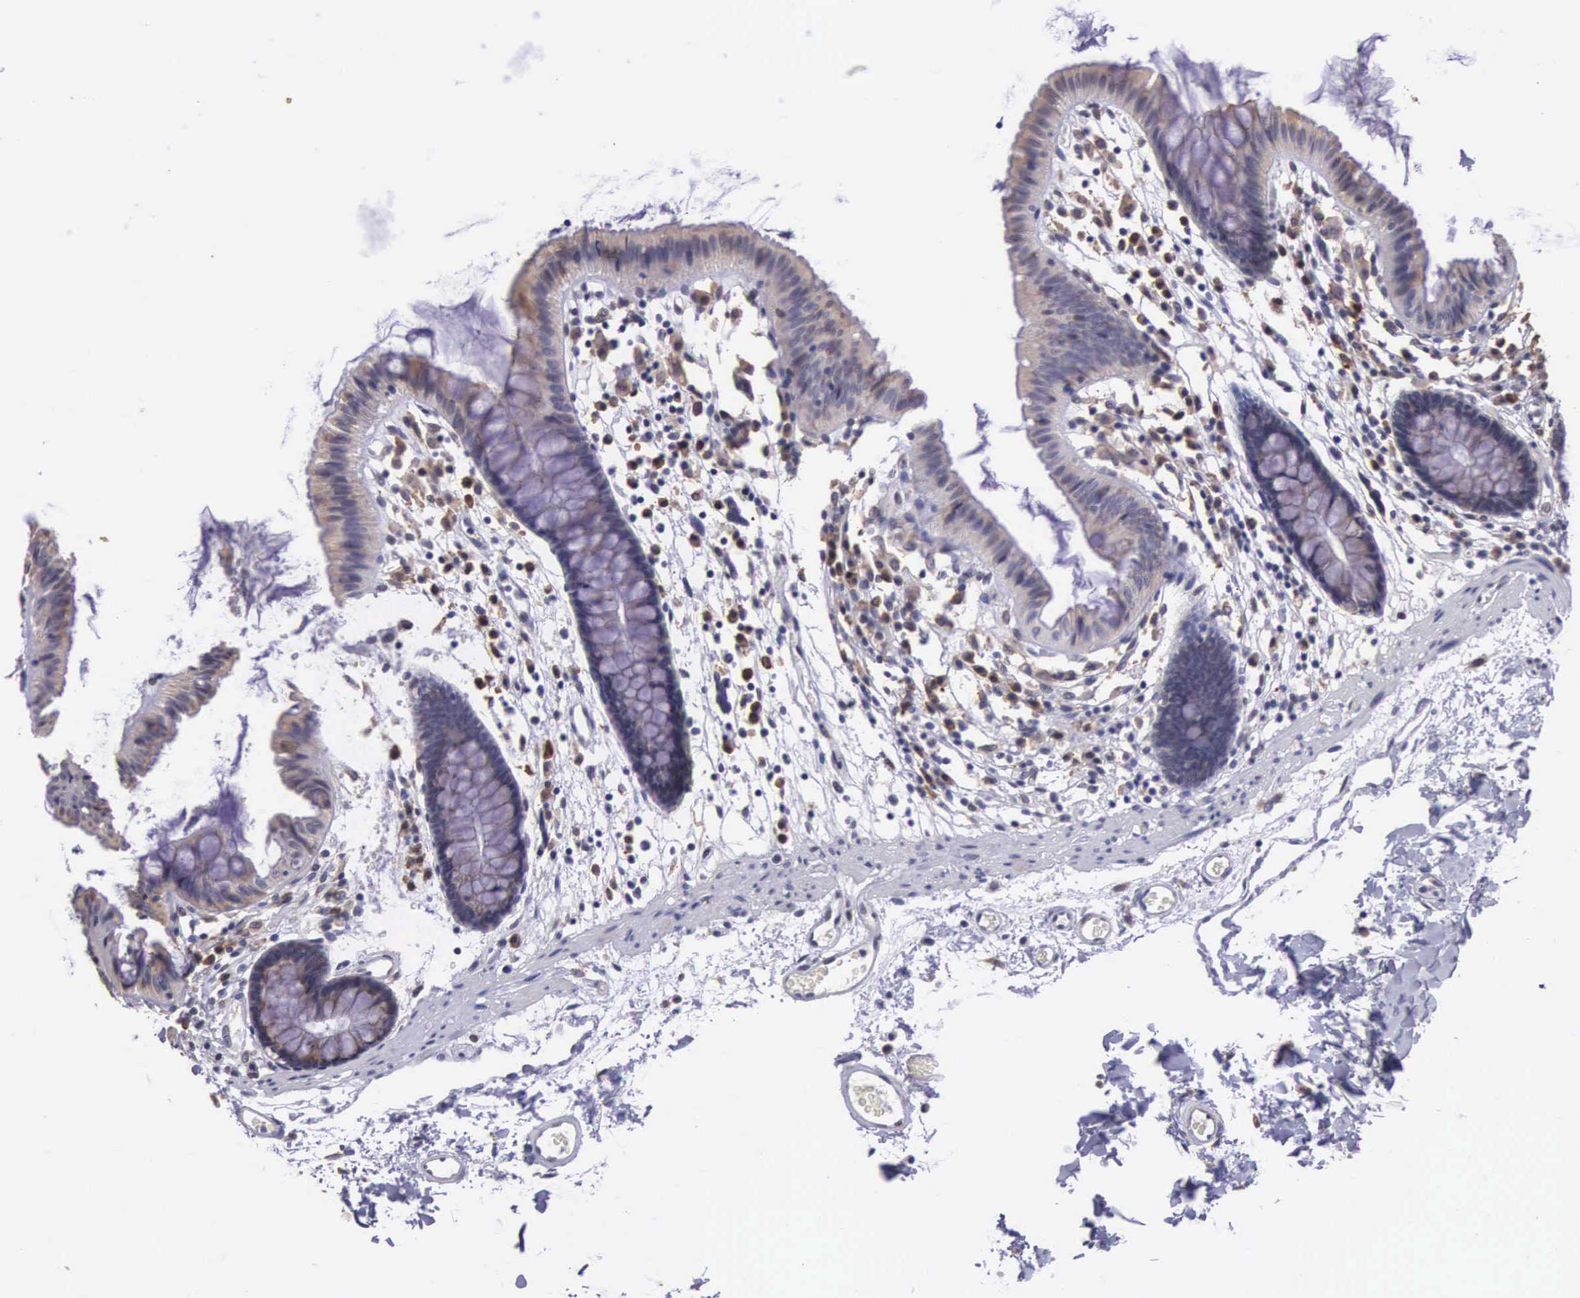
{"staining": {"intensity": "negative", "quantity": "none", "location": "none"}, "tissue": "colon", "cell_type": "Endothelial cells", "image_type": "normal", "snomed": [{"axis": "morphology", "description": "Normal tissue, NOS"}, {"axis": "topography", "description": "Colon"}], "caption": "Image shows no protein expression in endothelial cells of normal colon. (Stains: DAB (3,3'-diaminobenzidine) IHC with hematoxylin counter stain, Microscopy: brightfield microscopy at high magnification).", "gene": "SLC25A21", "patient": {"sex": "male", "age": 54}}